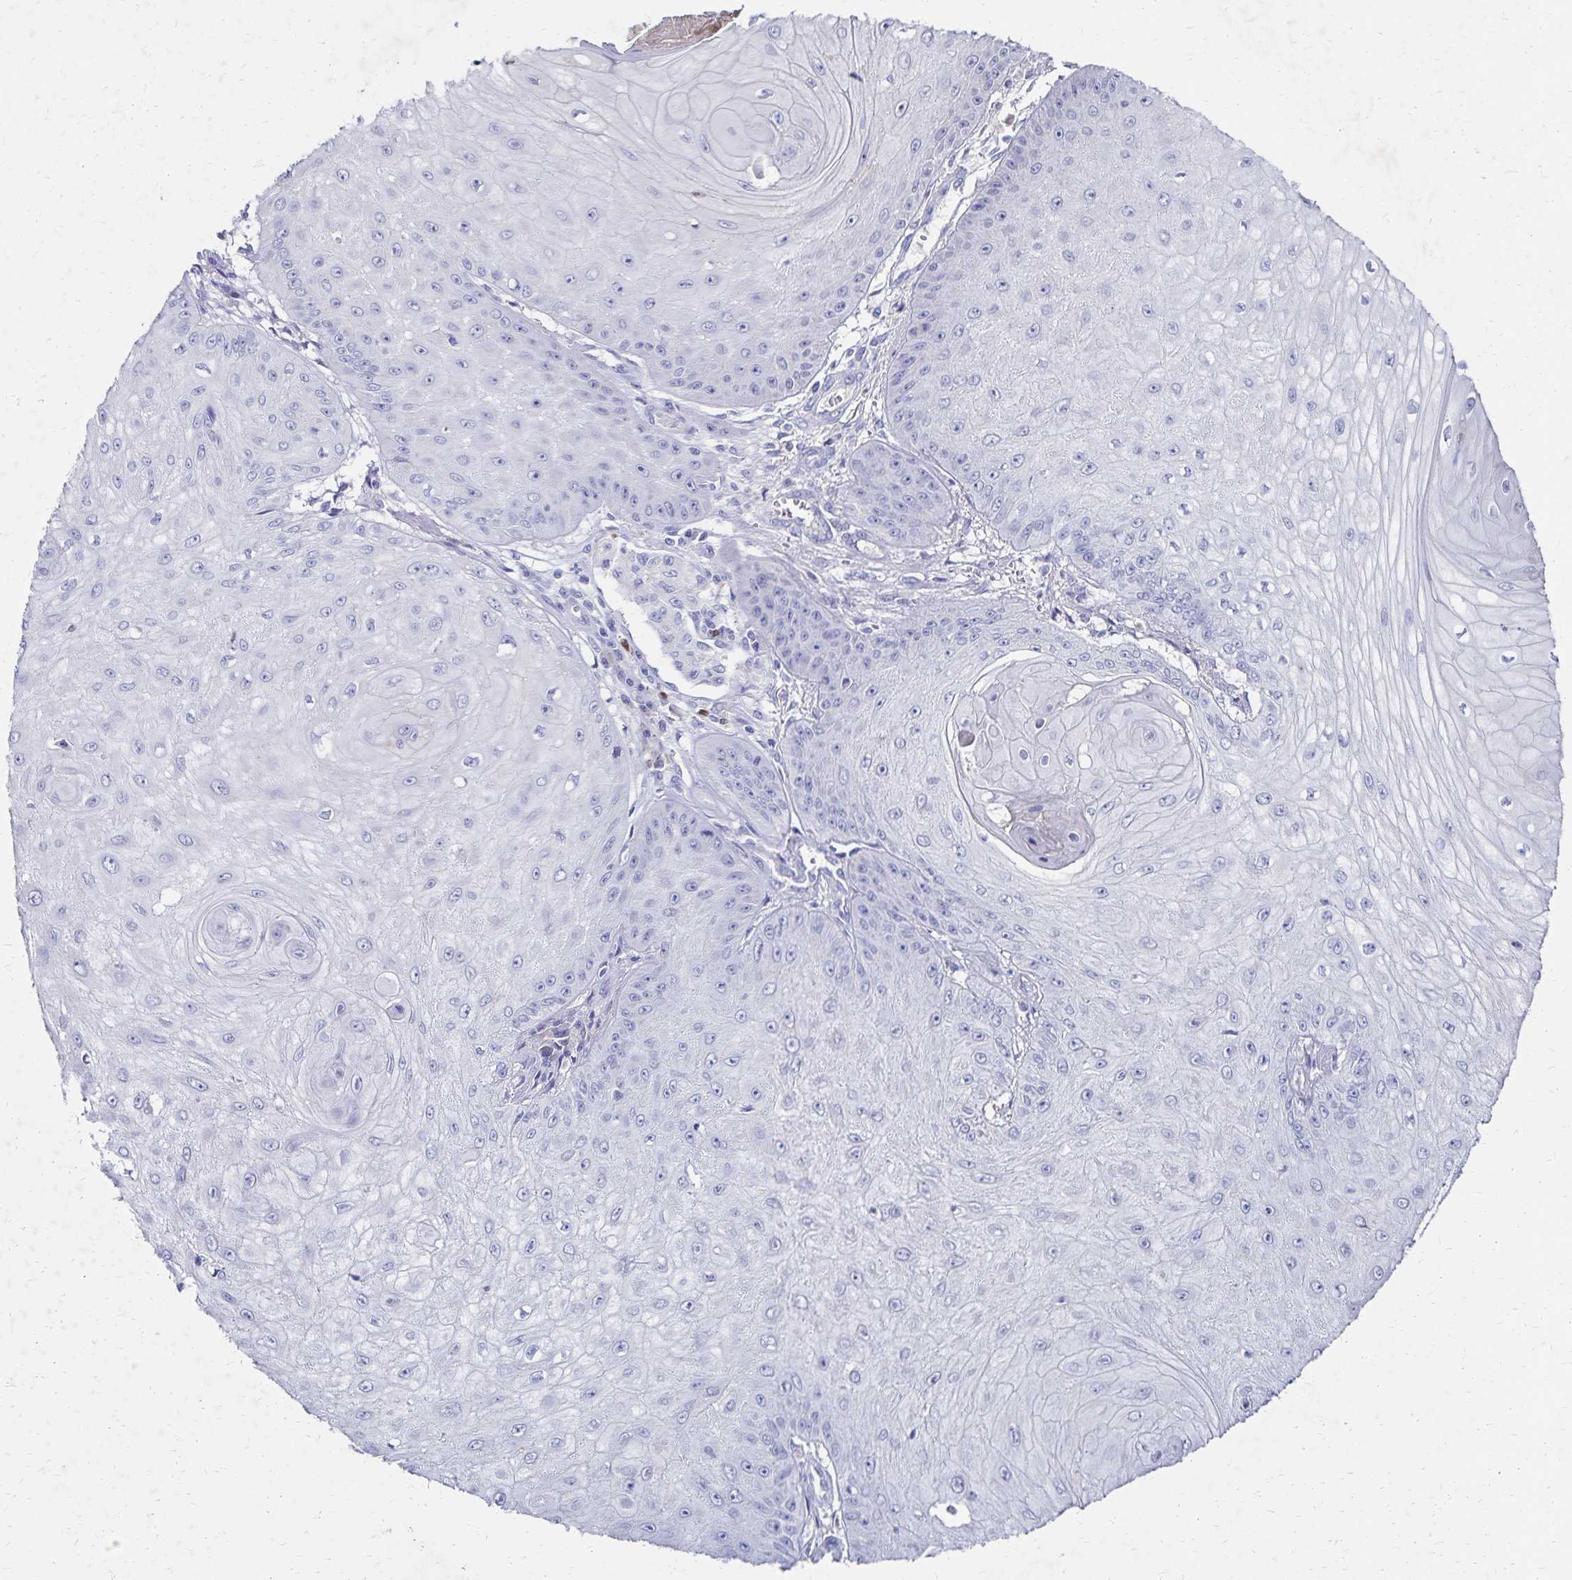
{"staining": {"intensity": "negative", "quantity": "none", "location": "none"}, "tissue": "skin cancer", "cell_type": "Tumor cells", "image_type": "cancer", "snomed": [{"axis": "morphology", "description": "Squamous cell carcinoma, NOS"}, {"axis": "topography", "description": "Skin"}], "caption": "DAB immunohistochemical staining of squamous cell carcinoma (skin) exhibits no significant staining in tumor cells. (DAB (3,3'-diaminobenzidine) IHC with hematoxylin counter stain).", "gene": "PAX5", "patient": {"sex": "male", "age": 70}}